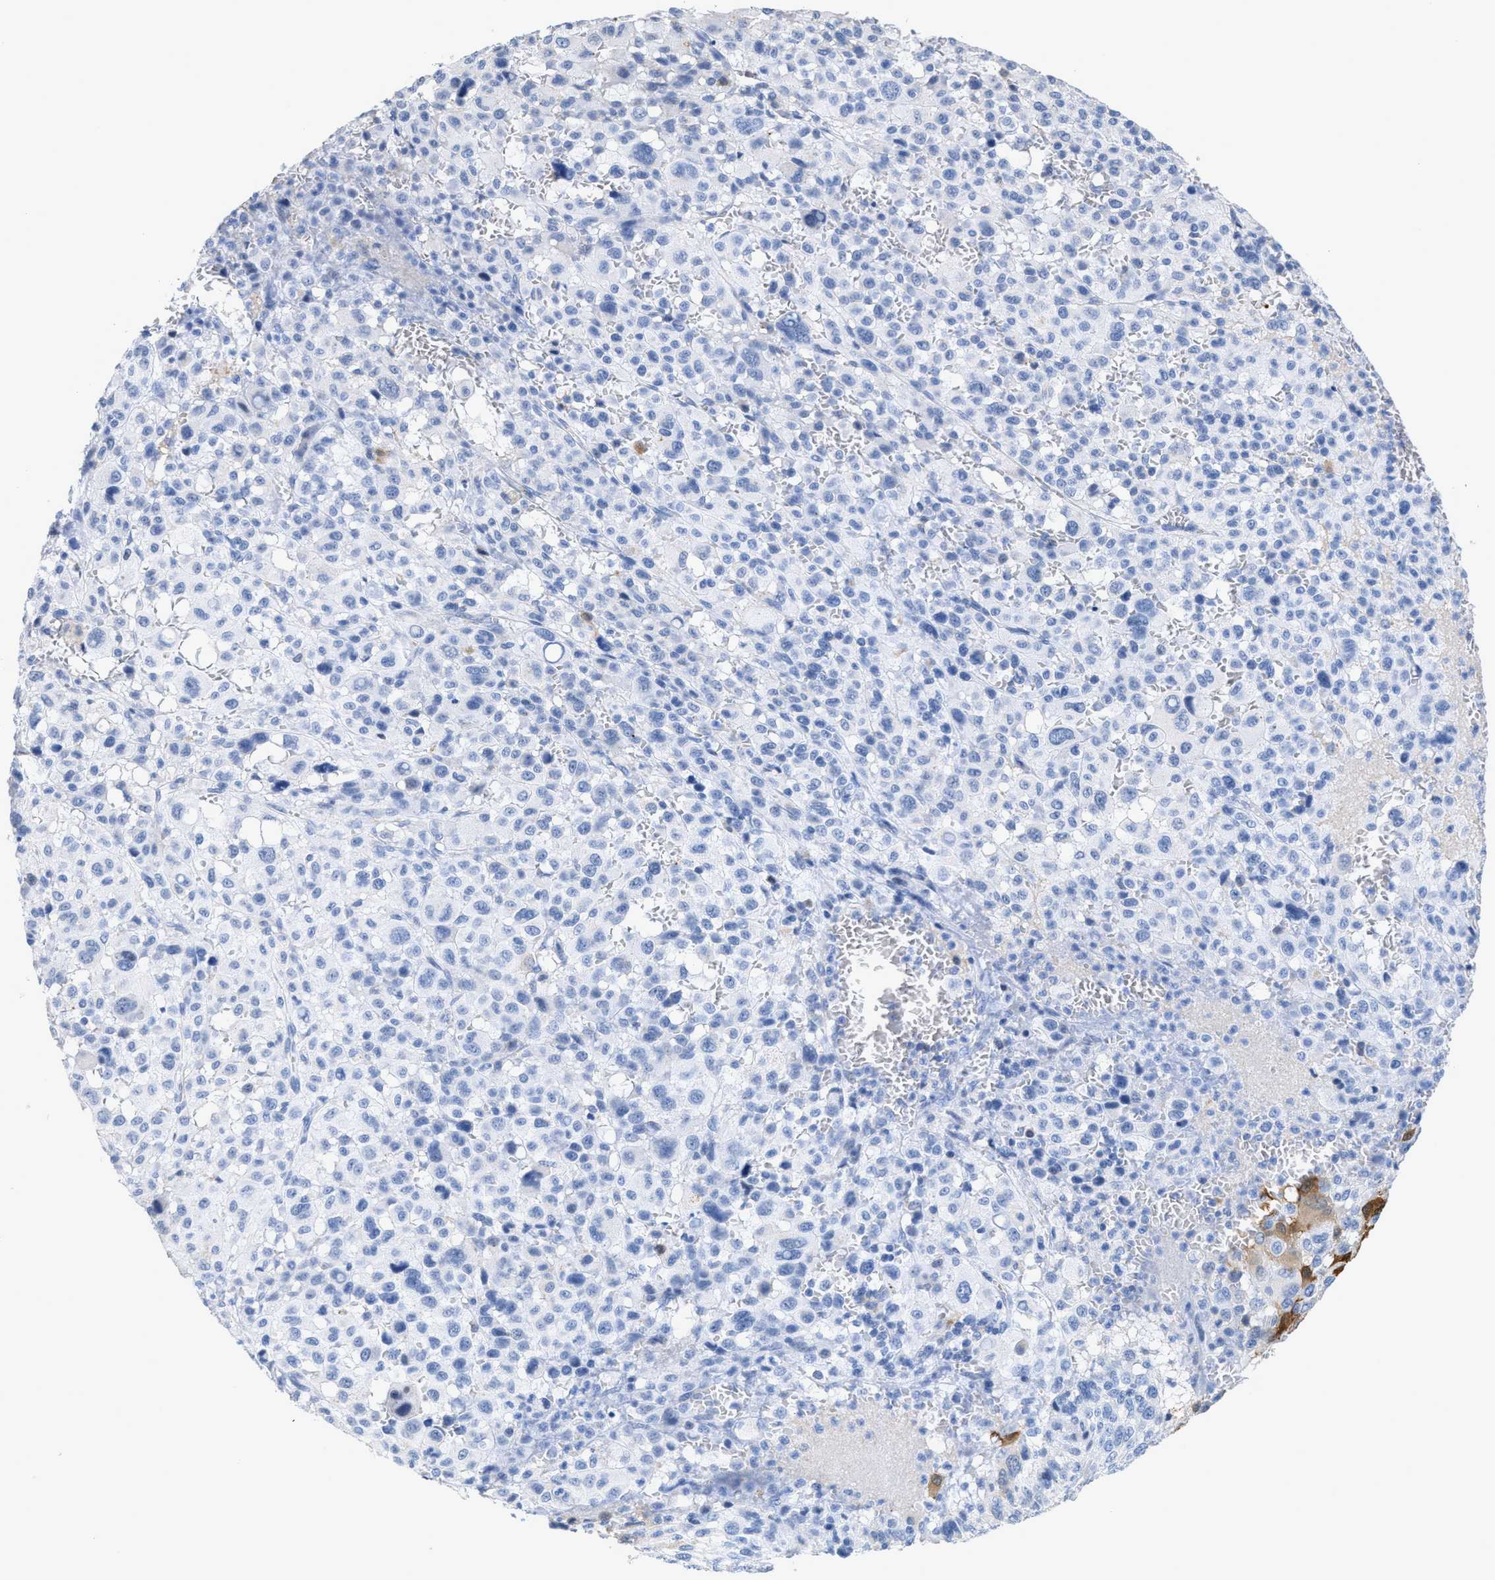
{"staining": {"intensity": "negative", "quantity": "none", "location": "none"}, "tissue": "melanoma", "cell_type": "Tumor cells", "image_type": "cancer", "snomed": [{"axis": "morphology", "description": "Malignant melanoma, Metastatic site"}, {"axis": "topography", "description": "Skin"}], "caption": "The IHC photomicrograph has no significant staining in tumor cells of malignant melanoma (metastatic site) tissue. (DAB (3,3'-diaminobenzidine) immunohistochemistry visualized using brightfield microscopy, high magnification).", "gene": "CRYM", "patient": {"sex": "female", "age": 74}}